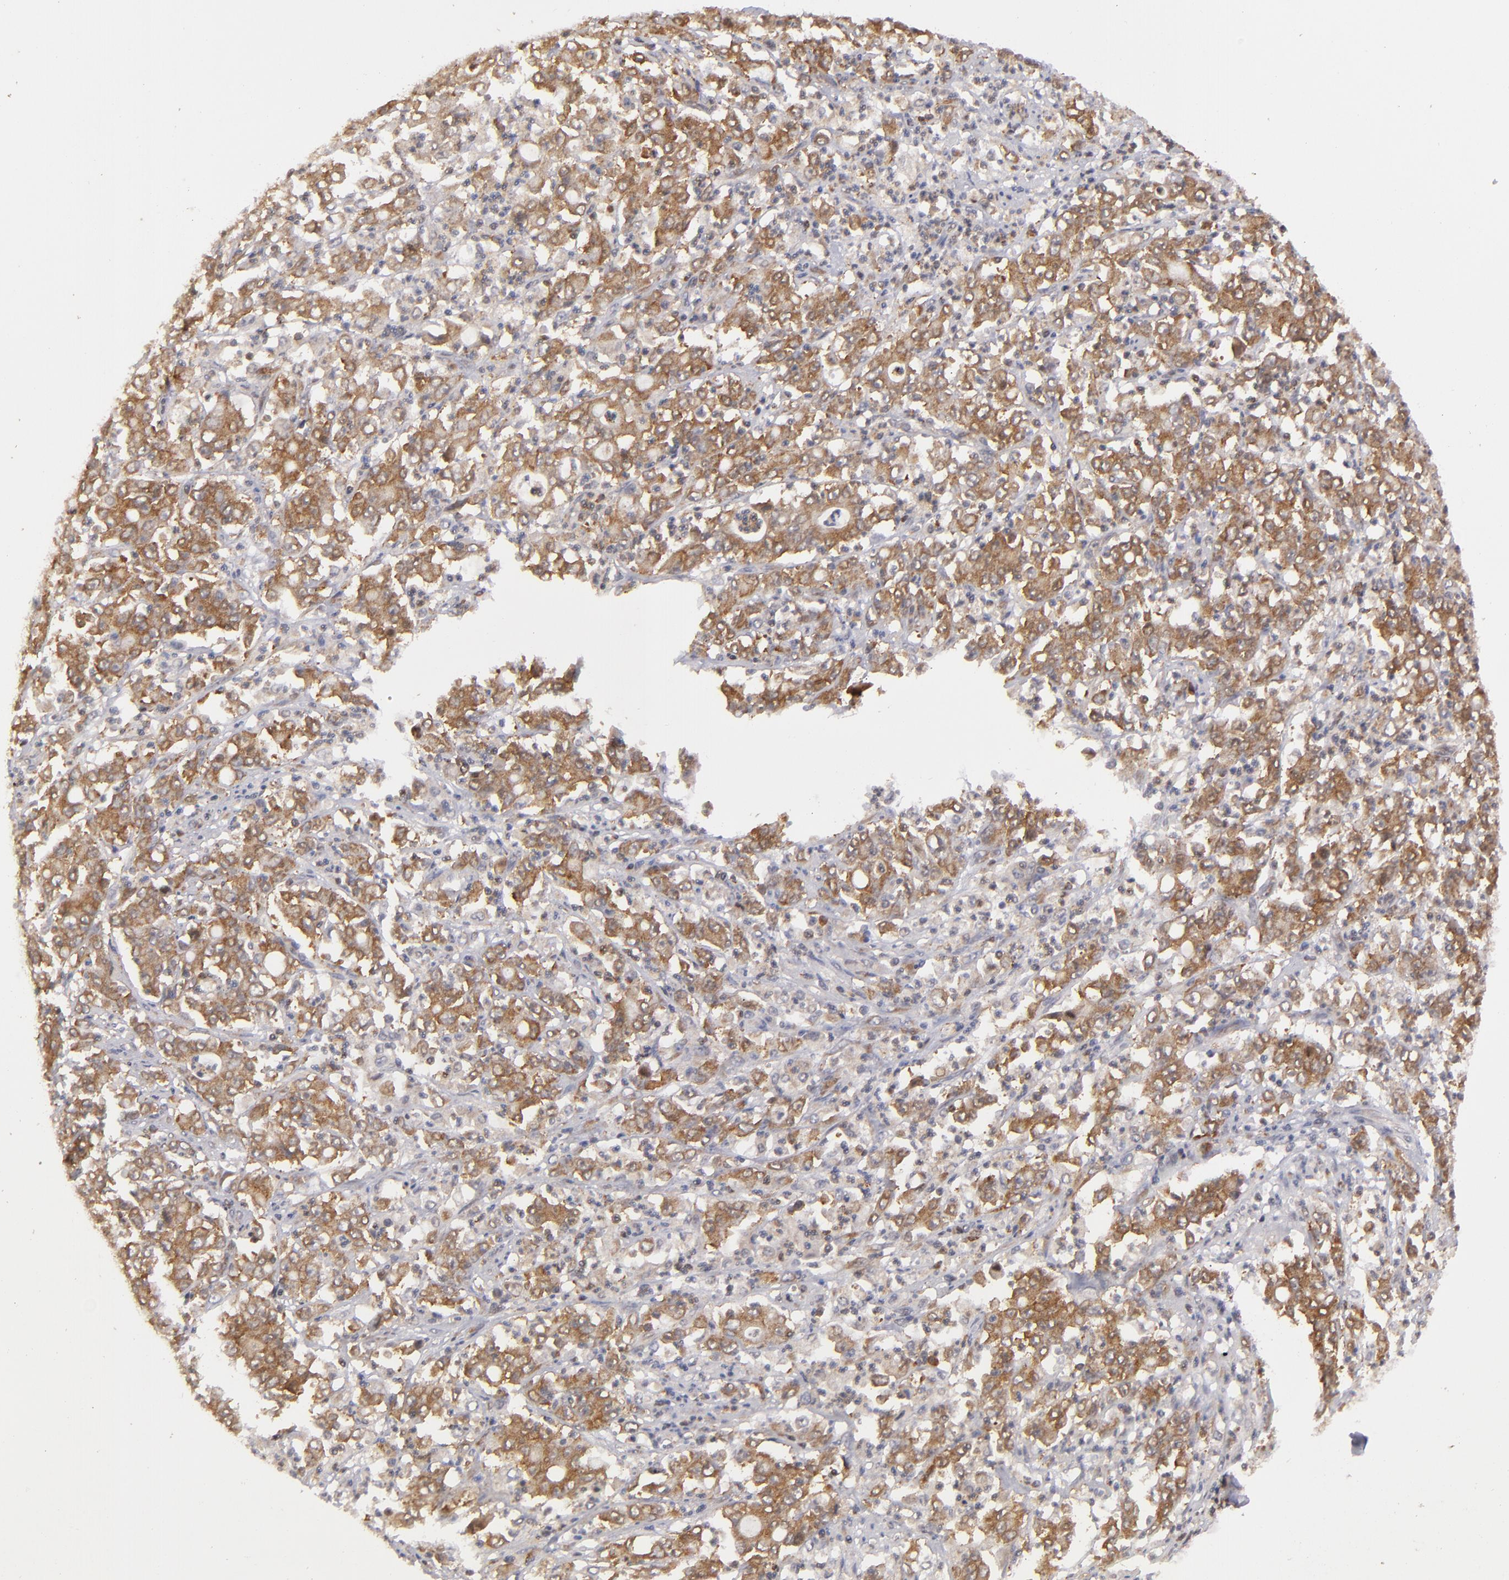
{"staining": {"intensity": "moderate", "quantity": "25%-75%", "location": "cytoplasmic/membranous"}, "tissue": "stomach cancer", "cell_type": "Tumor cells", "image_type": "cancer", "snomed": [{"axis": "morphology", "description": "Adenocarcinoma, NOS"}, {"axis": "topography", "description": "Stomach, lower"}], "caption": "Approximately 25%-75% of tumor cells in adenocarcinoma (stomach) reveal moderate cytoplasmic/membranous protein expression as visualized by brown immunohistochemical staining.", "gene": "MAPK3", "patient": {"sex": "female", "age": 71}}